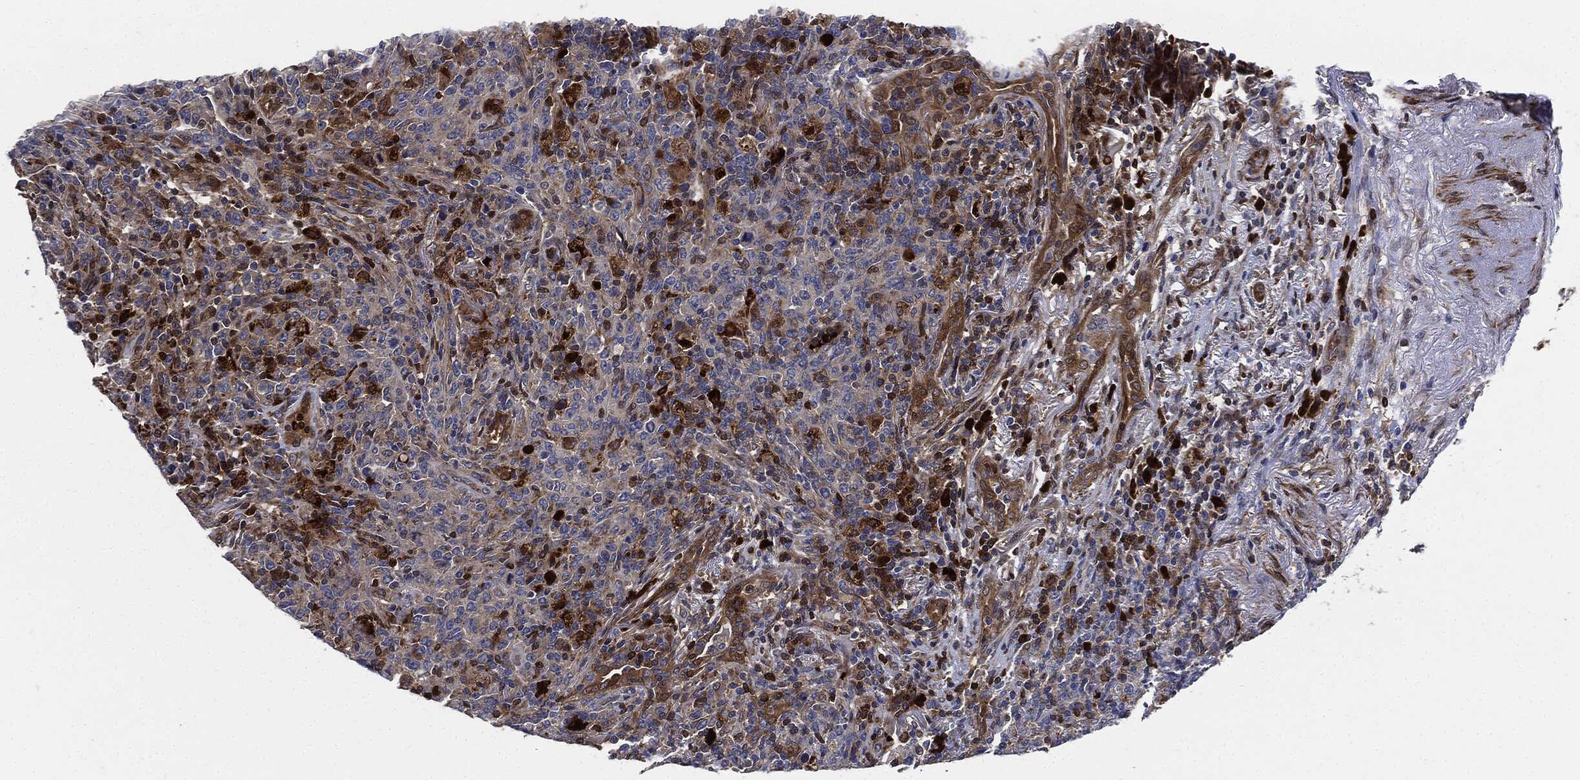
{"staining": {"intensity": "strong", "quantity": "<25%", "location": "cytoplasmic/membranous"}, "tissue": "lymphoma", "cell_type": "Tumor cells", "image_type": "cancer", "snomed": [{"axis": "morphology", "description": "Malignant lymphoma, non-Hodgkin's type, High grade"}, {"axis": "topography", "description": "Lung"}], "caption": "Strong cytoplasmic/membranous positivity for a protein is appreciated in about <25% of tumor cells of high-grade malignant lymphoma, non-Hodgkin's type using IHC.", "gene": "PRDX2", "patient": {"sex": "male", "age": 79}}